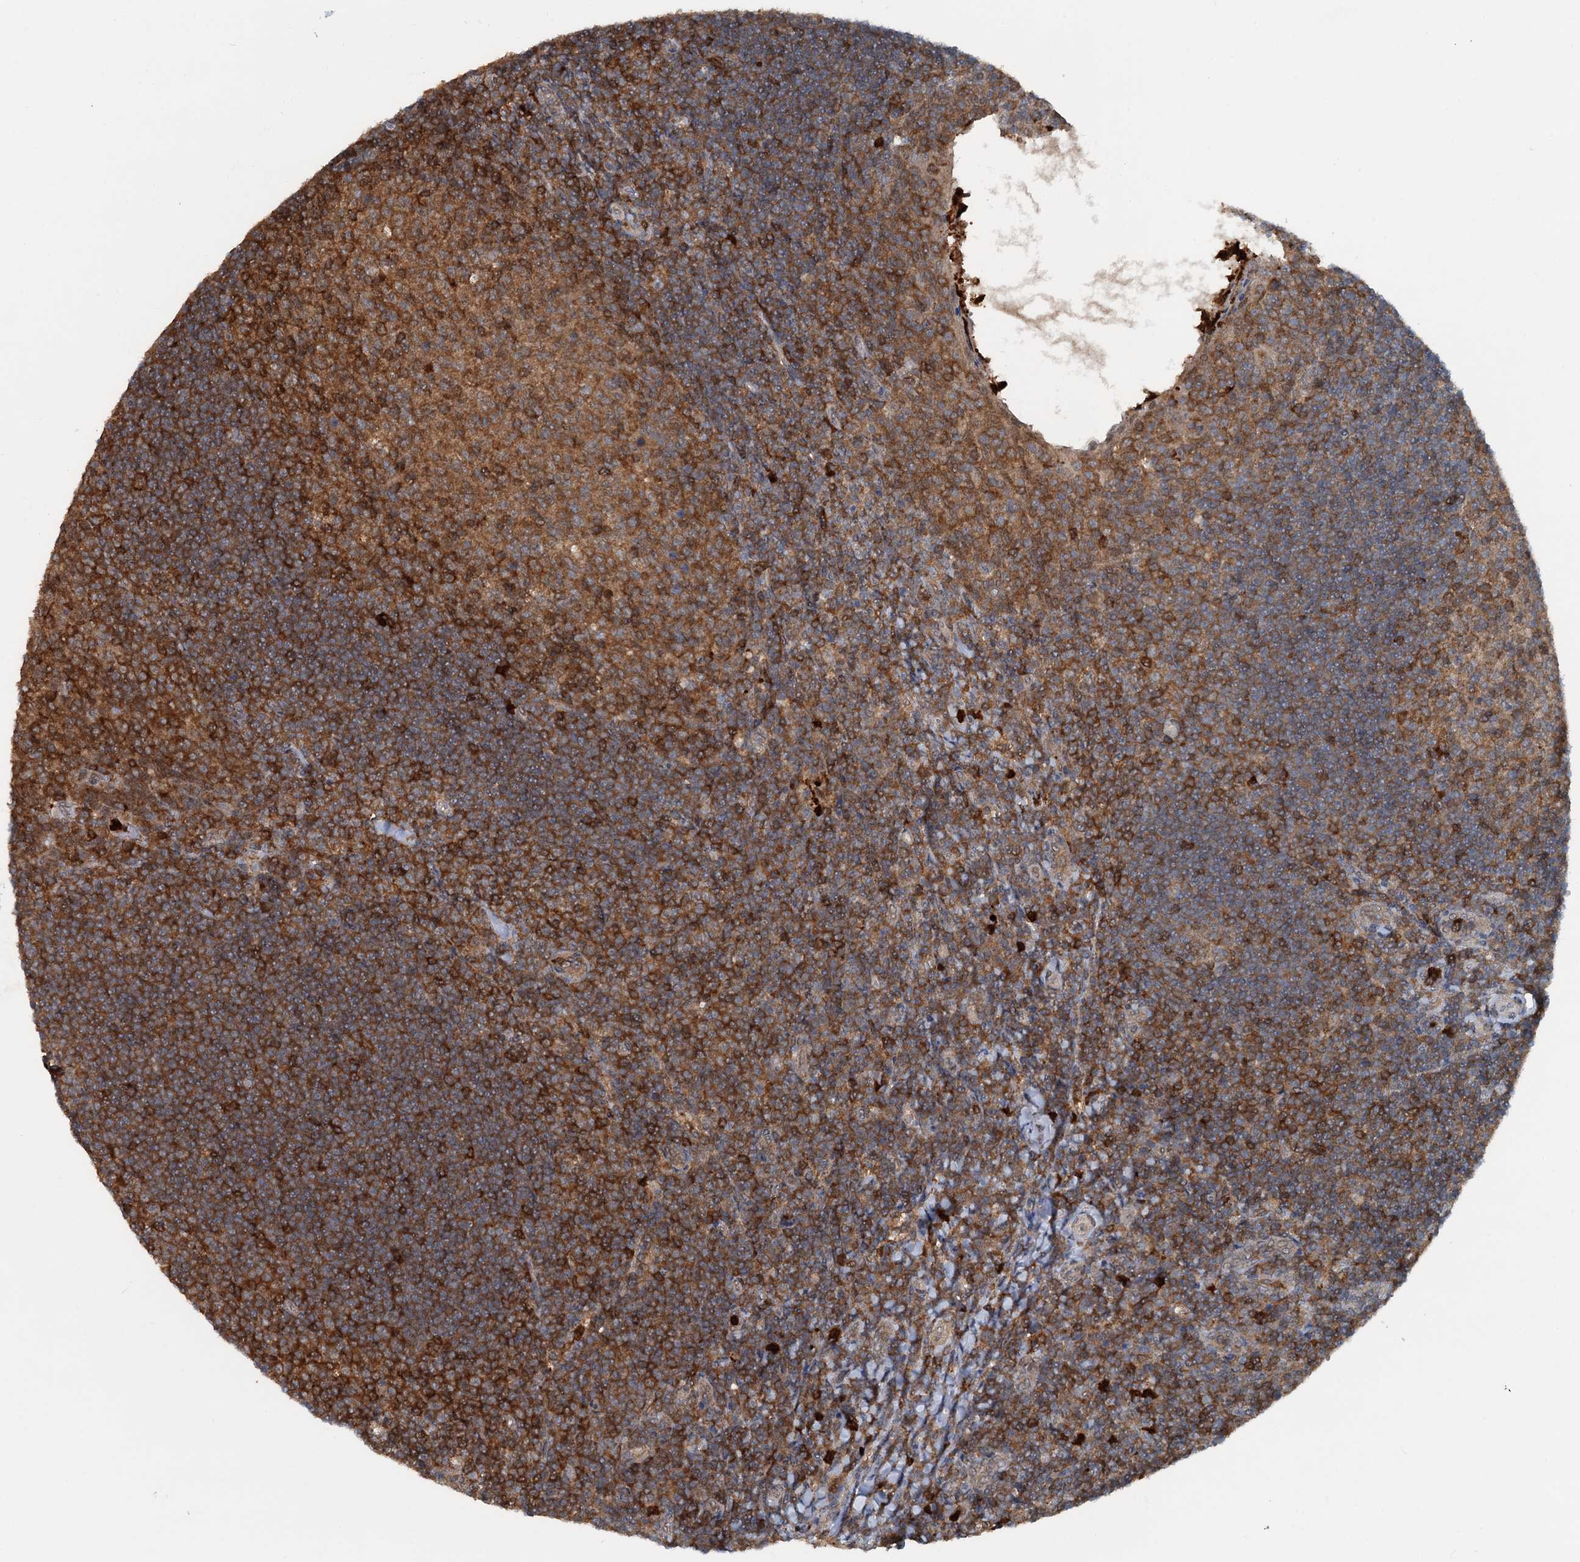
{"staining": {"intensity": "strong", "quantity": ">75%", "location": "cytoplasmic/membranous"}, "tissue": "tonsil", "cell_type": "Germinal center cells", "image_type": "normal", "snomed": [{"axis": "morphology", "description": "Normal tissue, NOS"}, {"axis": "topography", "description": "Tonsil"}], "caption": "Germinal center cells reveal high levels of strong cytoplasmic/membranous expression in approximately >75% of cells in benign human tonsil.", "gene": "GPI", "patient": {"sex": "female", "age": 10}}